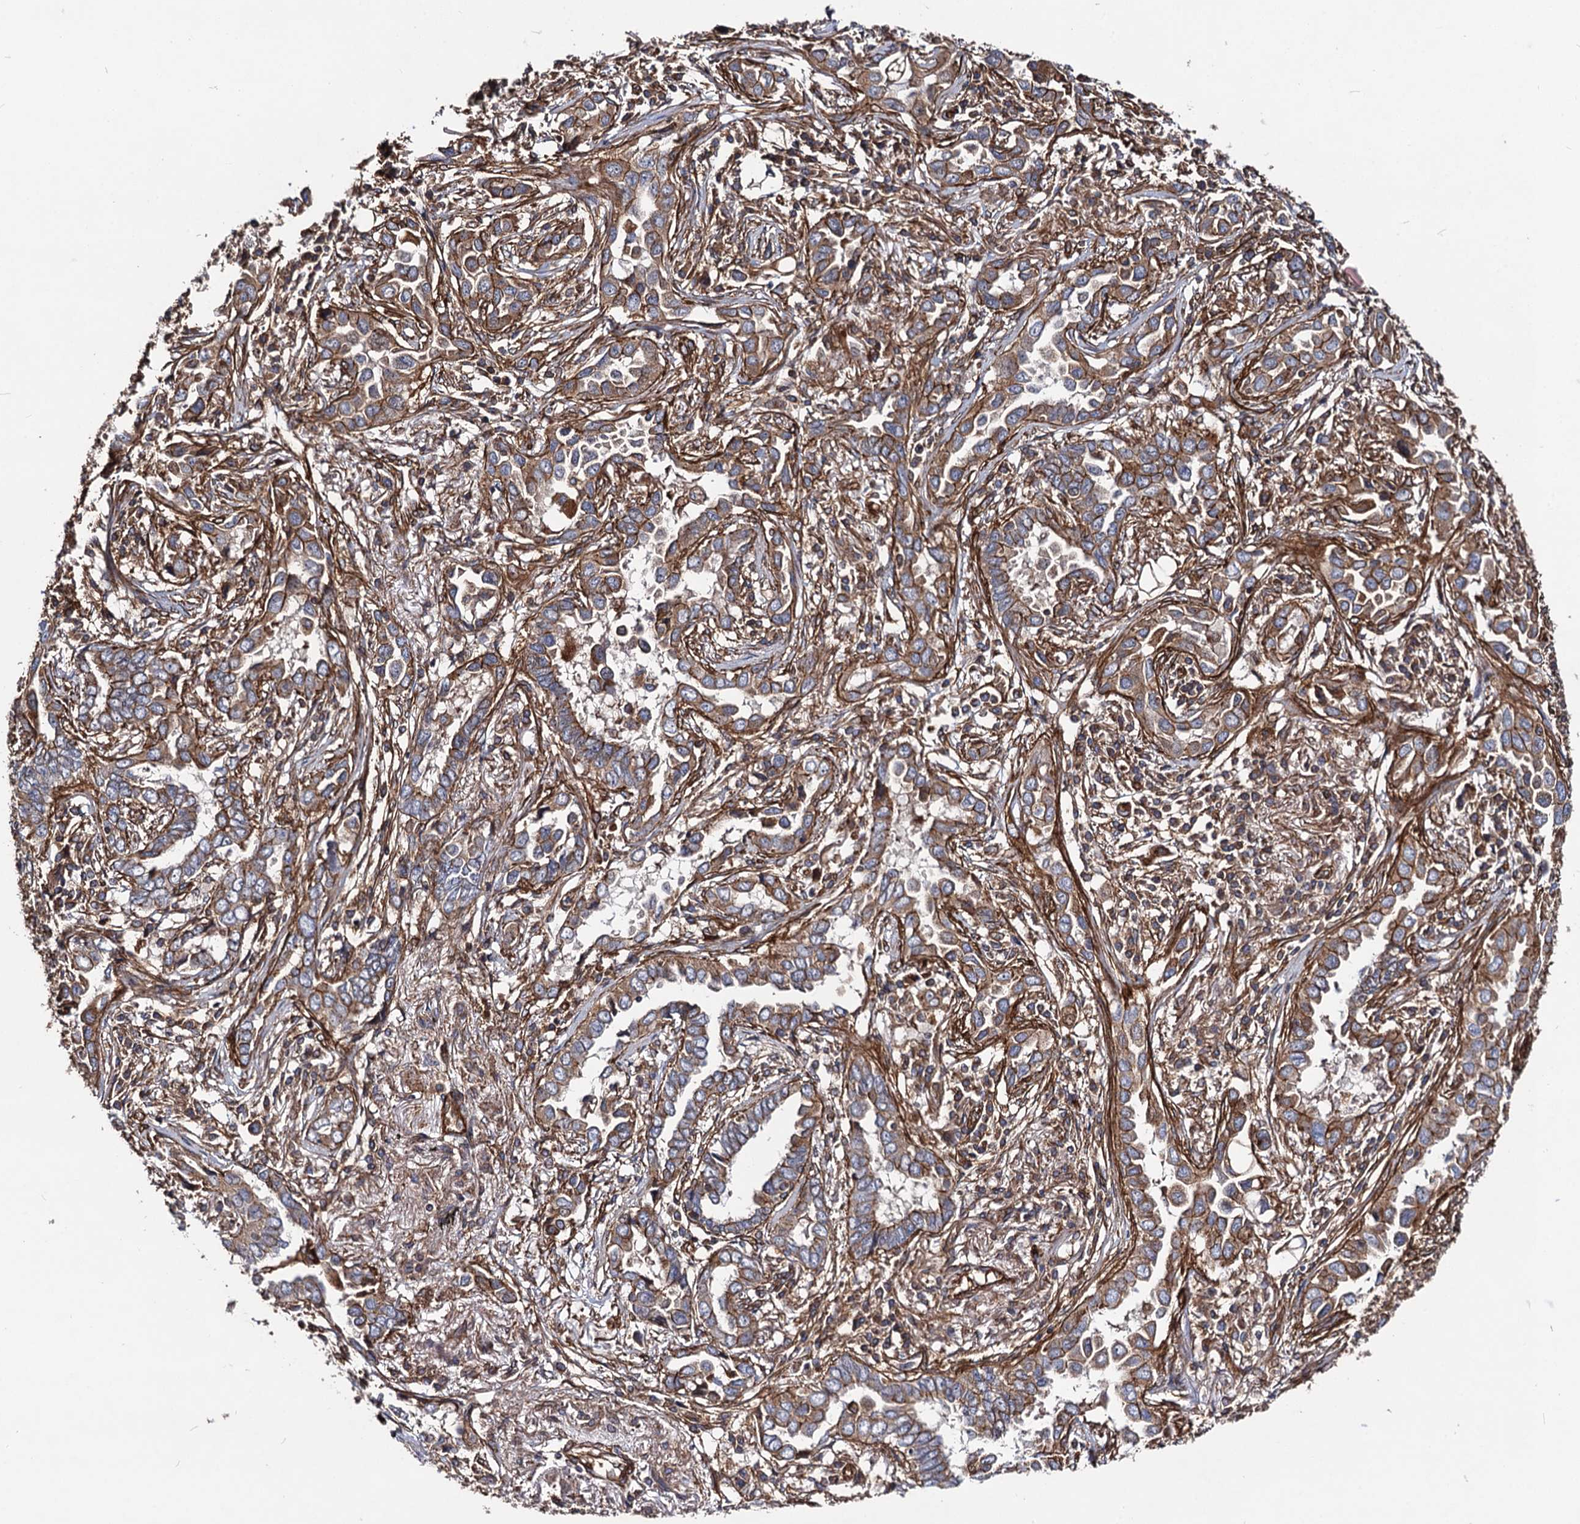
{"staining": {"intensity": "moderate", "quantity": ">75%", "location": "cytoplasmic/membranous"}, "tissue": "lung cancer", "cell_type": "Tumor cells", "image_type": "cancer", "snomed": [{"axis": "morphology", "description": "Adenocarcinoma, NOS"}, {"axis": "topography", "description": "Lung"}], "caption": "Immunohistochemistry (DAB) staining of human lung cancer (adenocarcinoma) exhibits moderate cytoplasmic/membranous protein expression in about >75% of tumor cells.", "gene": "CIP2A", "patient": {"sex": "female", "age": 76}}